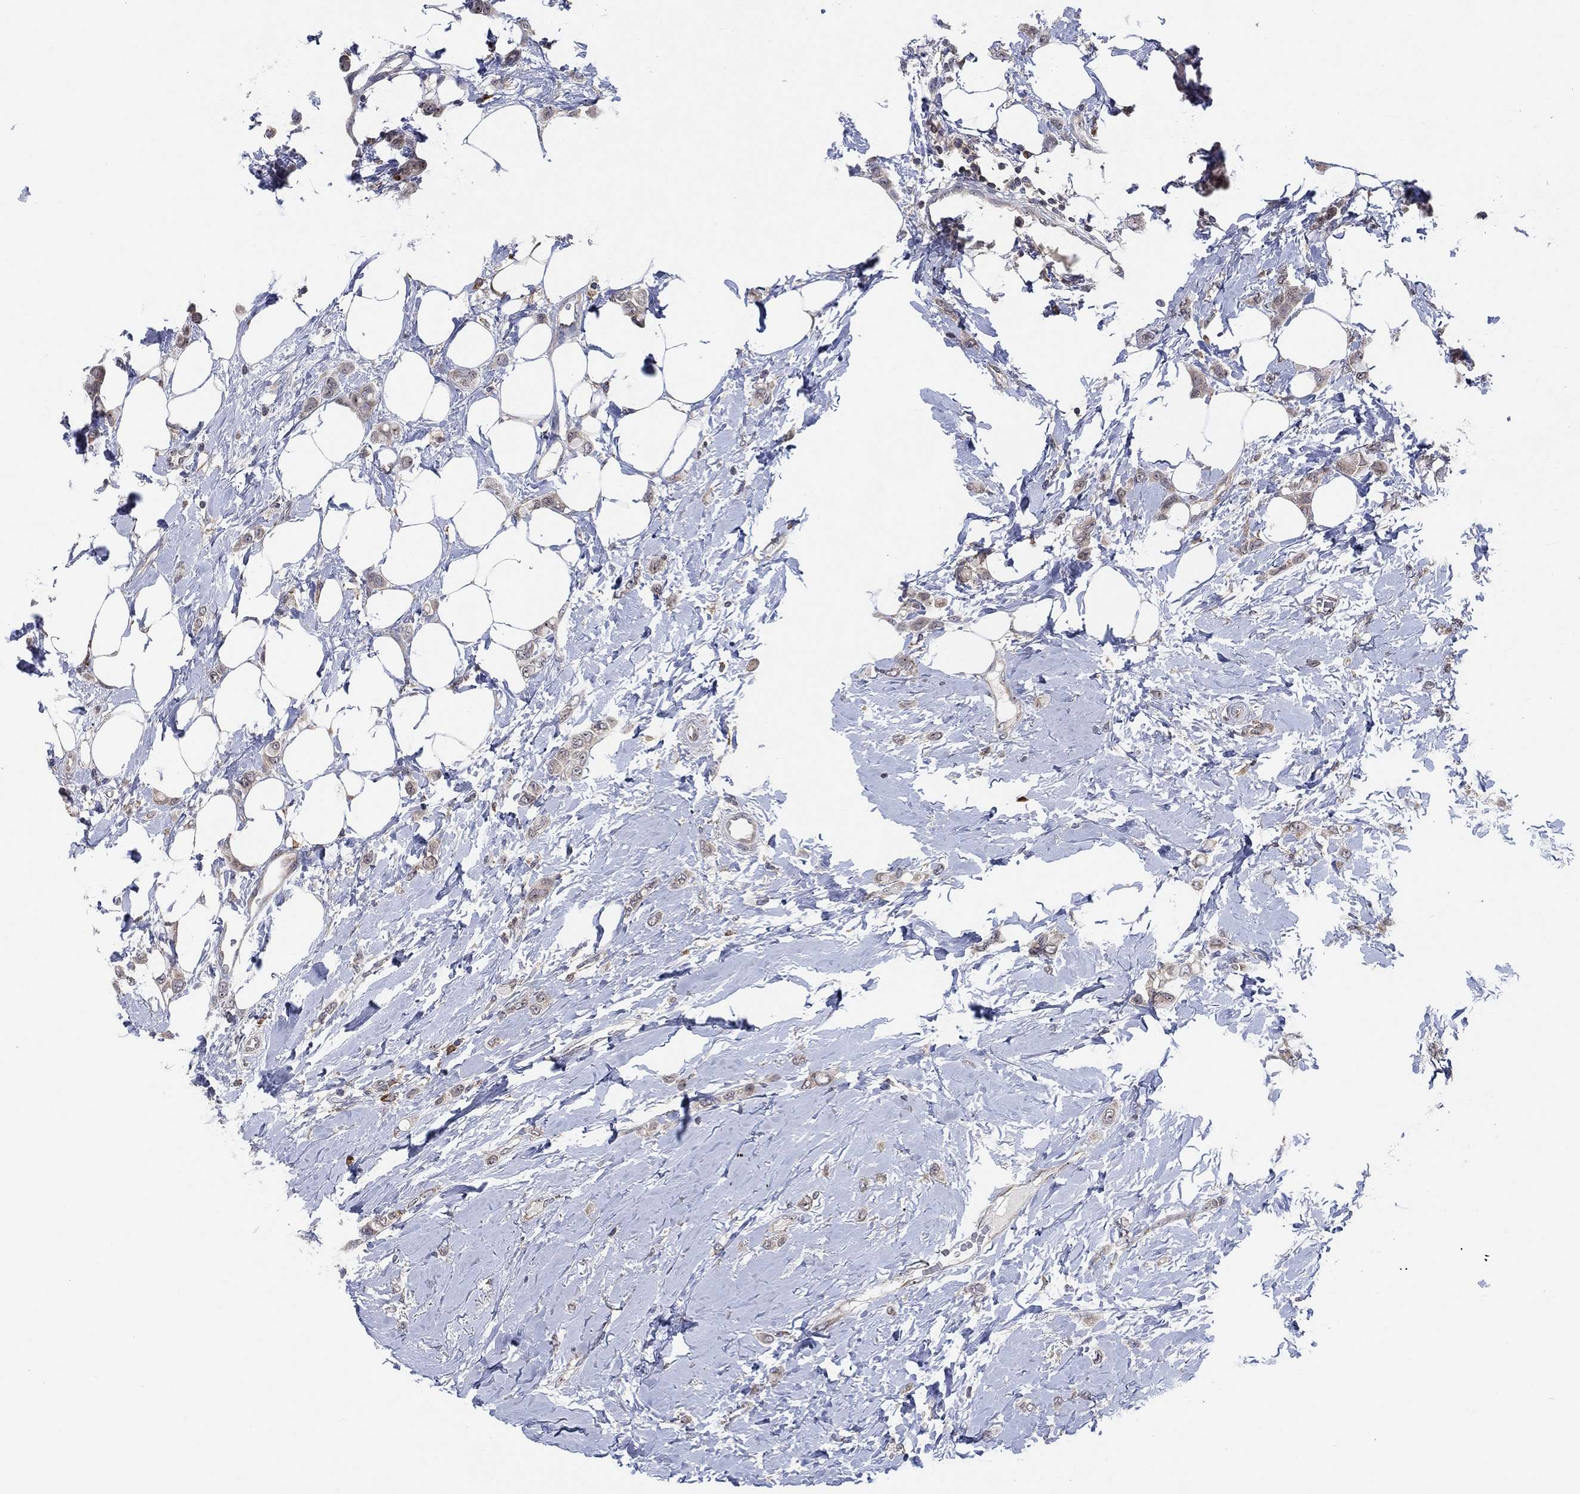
{"staining": {"intensity": "negative", "quantity": "none", "location": "none"}, "tissue": "breast cancer", "cell_type": "Tumor cells", "image_type": "cancer", "snomed": [{"axis": "morphology", "description": "Lobular carcinoma"}, {"axis": "topography", "description": "Breast"}], "caption": "Immunohistochemistry (IHC) micrograph of neoplastic tissue: breast cancer stained with DAB (3,3'-diaminobenzidine) exhibits no significant protein expression in tumor cells. Brightfield microscopy of IHC stained with DAB (3,3'-diaminobenzidine) (brown) and hematoxylin (blue), captured at high magnification.", "gene": "FAM104A", "patient": {"sex": "female", "age": 66}}